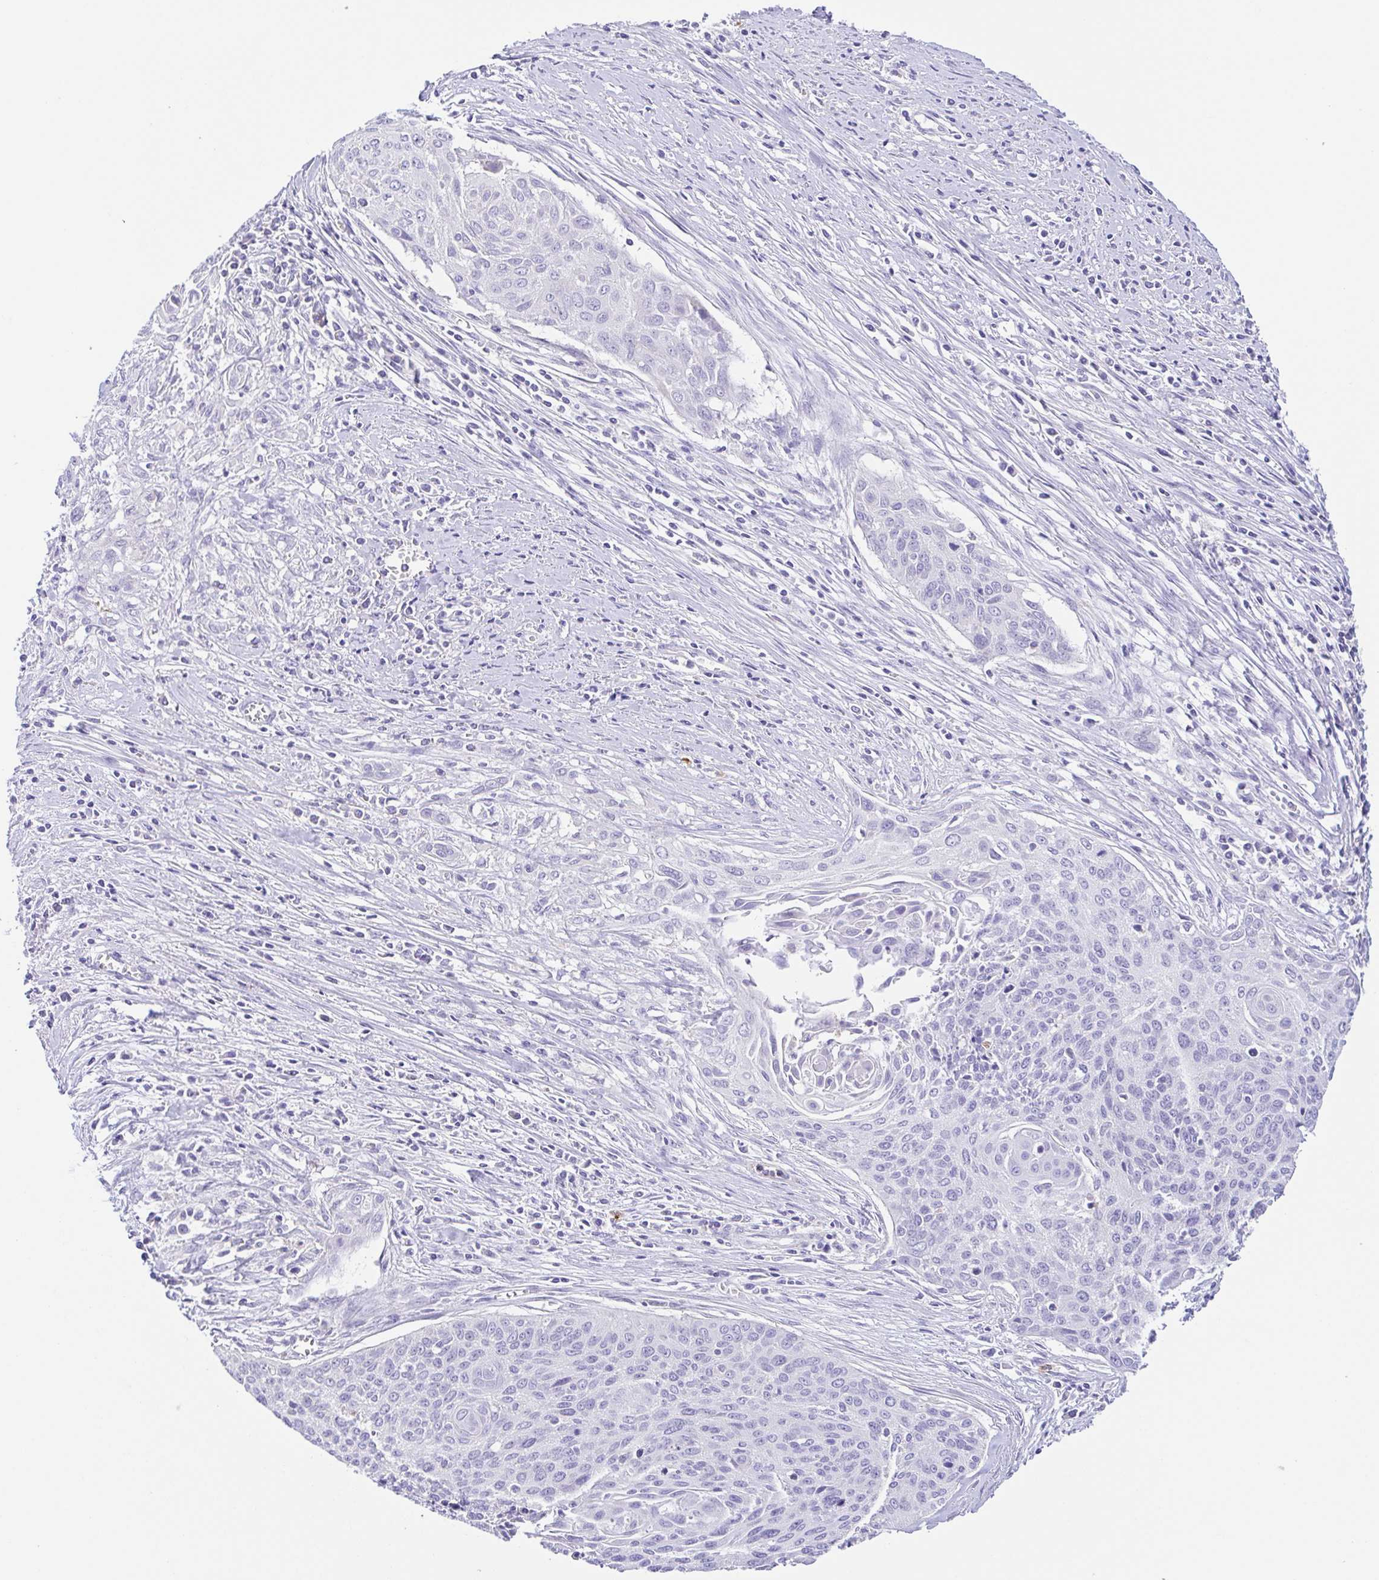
{"staining": {"intensity": "negative", "quantity": "none", "location": "none"}, "tissue": "cervical cancer", "cell_type": "Tumor cells", "image_type": "cancer", "snomed": [{"axis": "morphology", "description": "Squamous cell carcinoma, NOS"}, {"axis": "topography", "description": "Cervix"}], "caption": "Histopathology image shows no significant protein expression in tumor cells of cervical squamous cell carcinoma. (DAB (3,3'-diaminobenzidine) IHC with hematoxylin counter stain).", "gene": "ARPP21", "patient": {"sex": "female", "age": 55}}